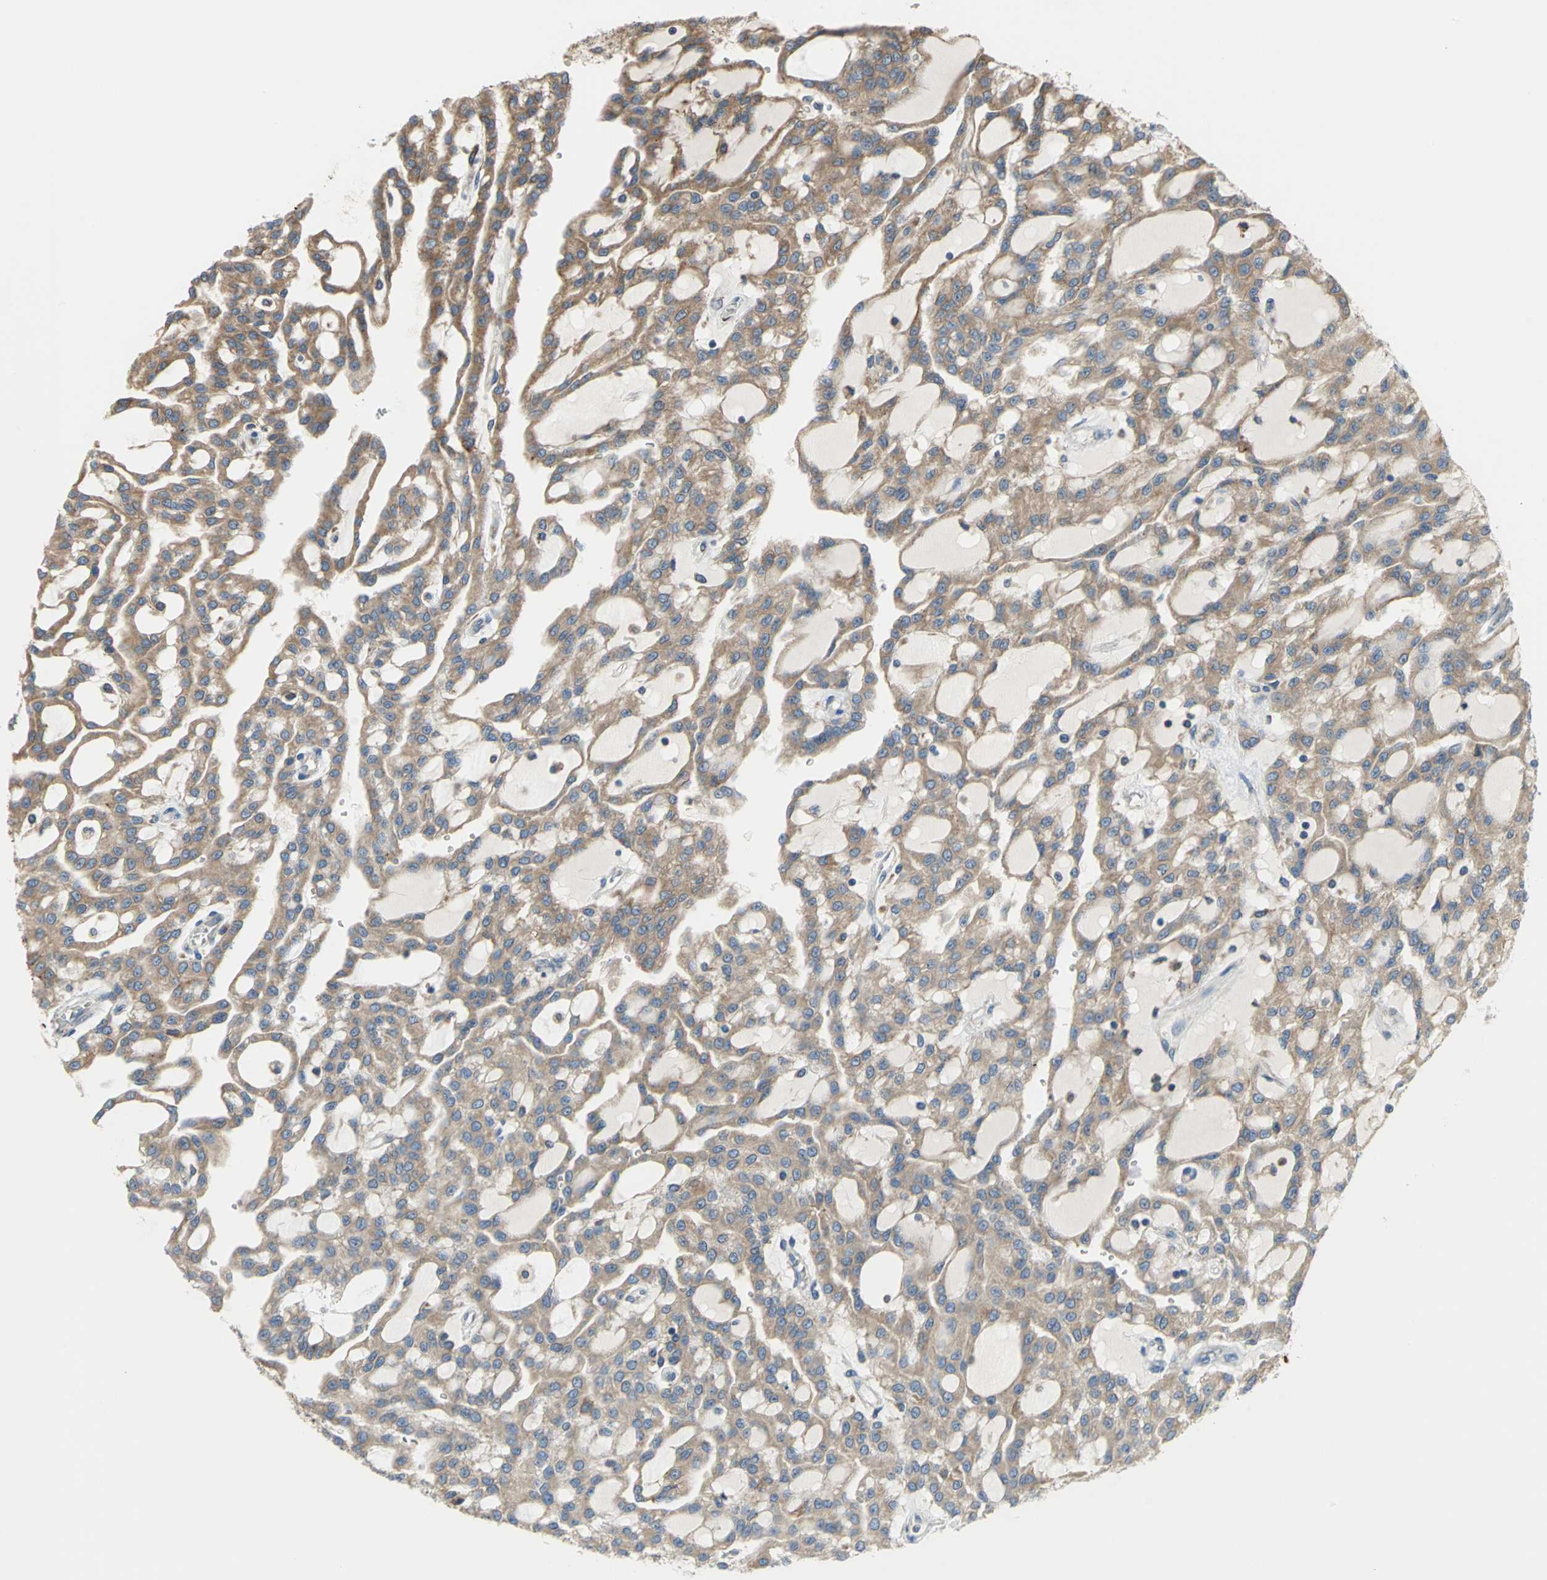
{"staining": {"intensity": "moderate", "quantity": ">75%", "location": "cytoplasmic/membranous"}, "tissue": "renal cancer", "cell_type": "Tumor cells", "image_type": "cancer", "snomed": [{"axis": "morphology", "description": "Adenocarcinoma, NOS"}, {"axis": "topography", "description": "Kidney"}], "caption": "The micrograph reveals staining of renal cancer, revealing moderate cytoplasmic/membranous protein expression (brown color) within tumor cells.", "gene": "SDF2L1", "patient": {"sex": "male", "age": 63}}